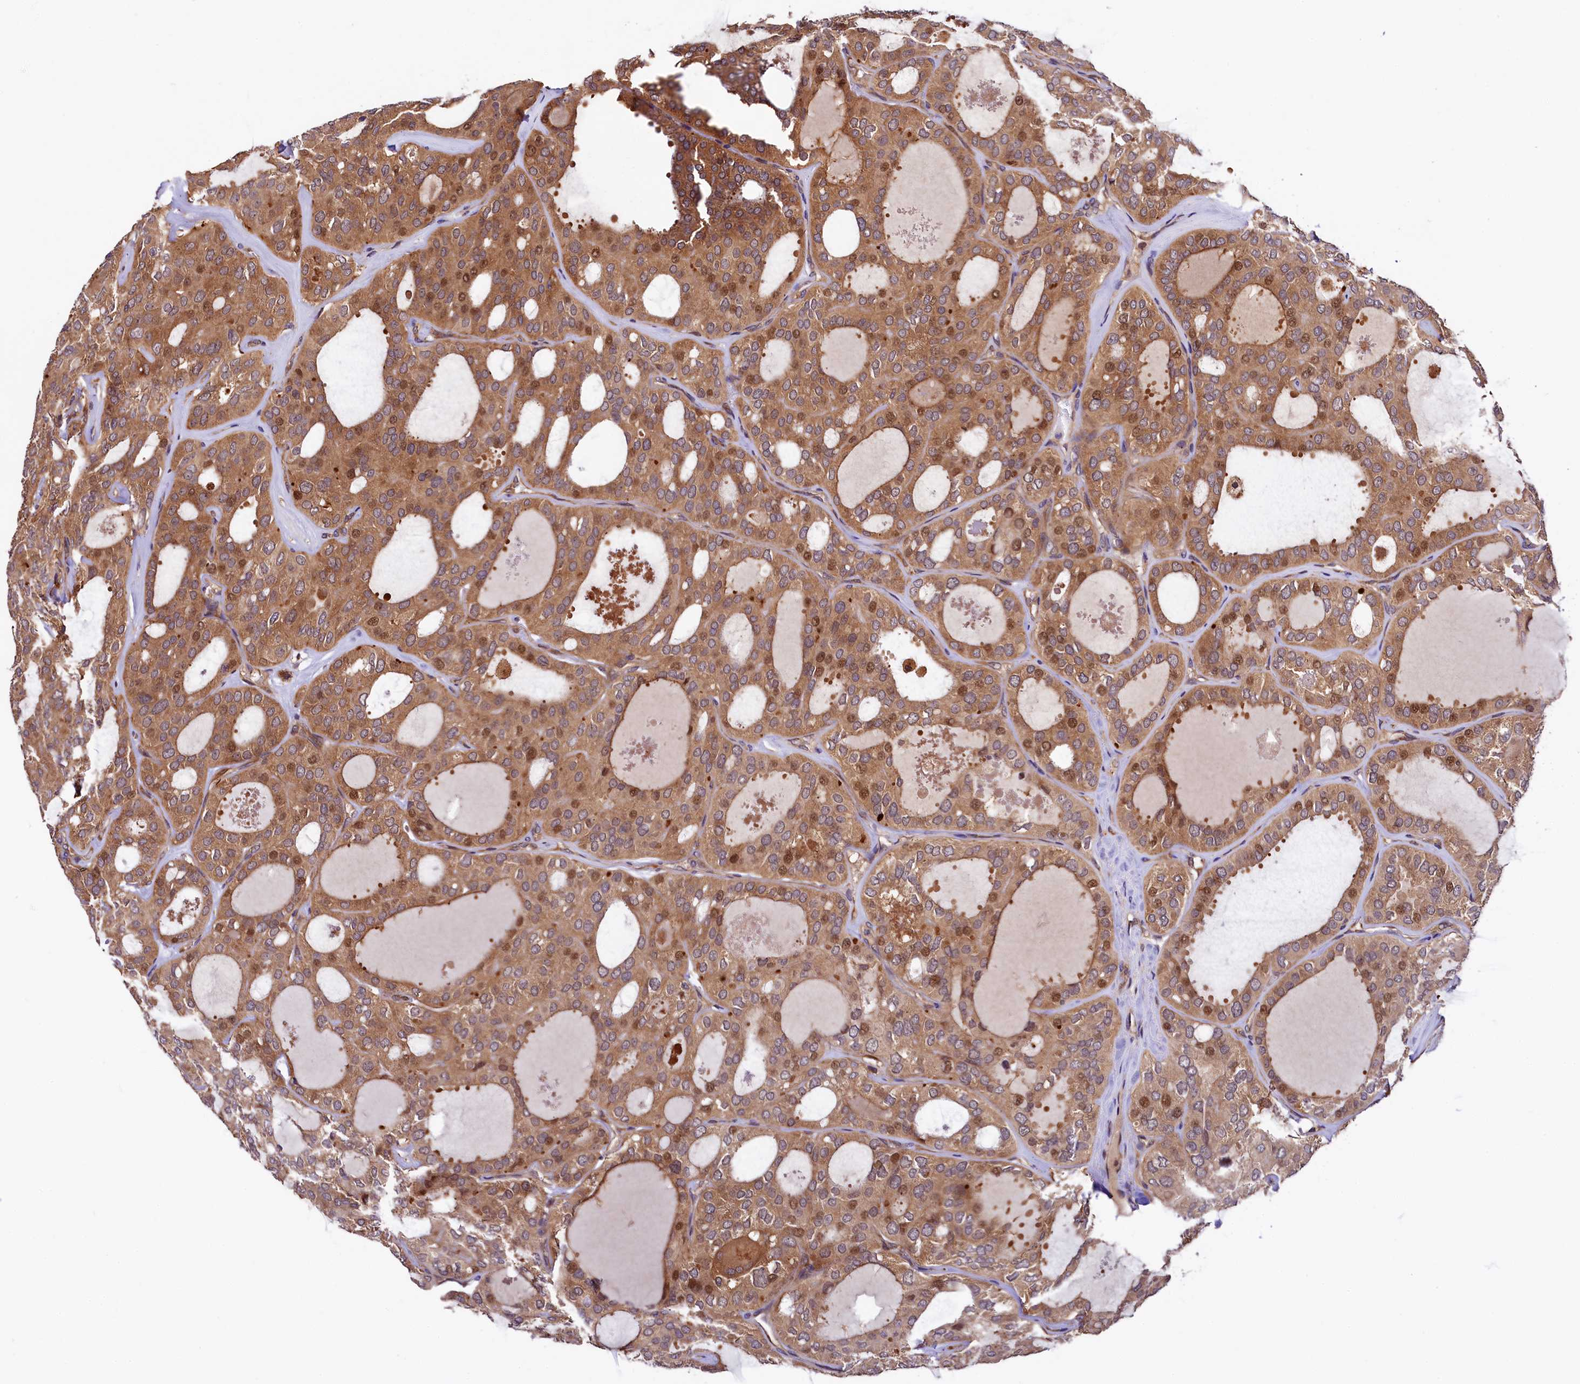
{"staining": {"intensity": "moderate", "quantity": ">75%", "location": "cytoplasmic/membranous,nuclear"}, "tissue": "thyroid cancer", "cell_type": "Tumor cells", "image_type": "cancer", "snomed": [{"axis": "morphology", "description": "Follicular adenoma carcinoma, NOS"}, {"axis": "topography", "description": "Thyroid gland"}], "caption": "There is medium levels of moderate cytoplasmic/membranous and nuclear positivity in tumor cells of thyroid cancer (follicular adenoma carcinoma), as demonstrated by immunohistochemical staining (brown color).", "gene": "VPS35", "patient": {"sex": "male", "age": 75}}